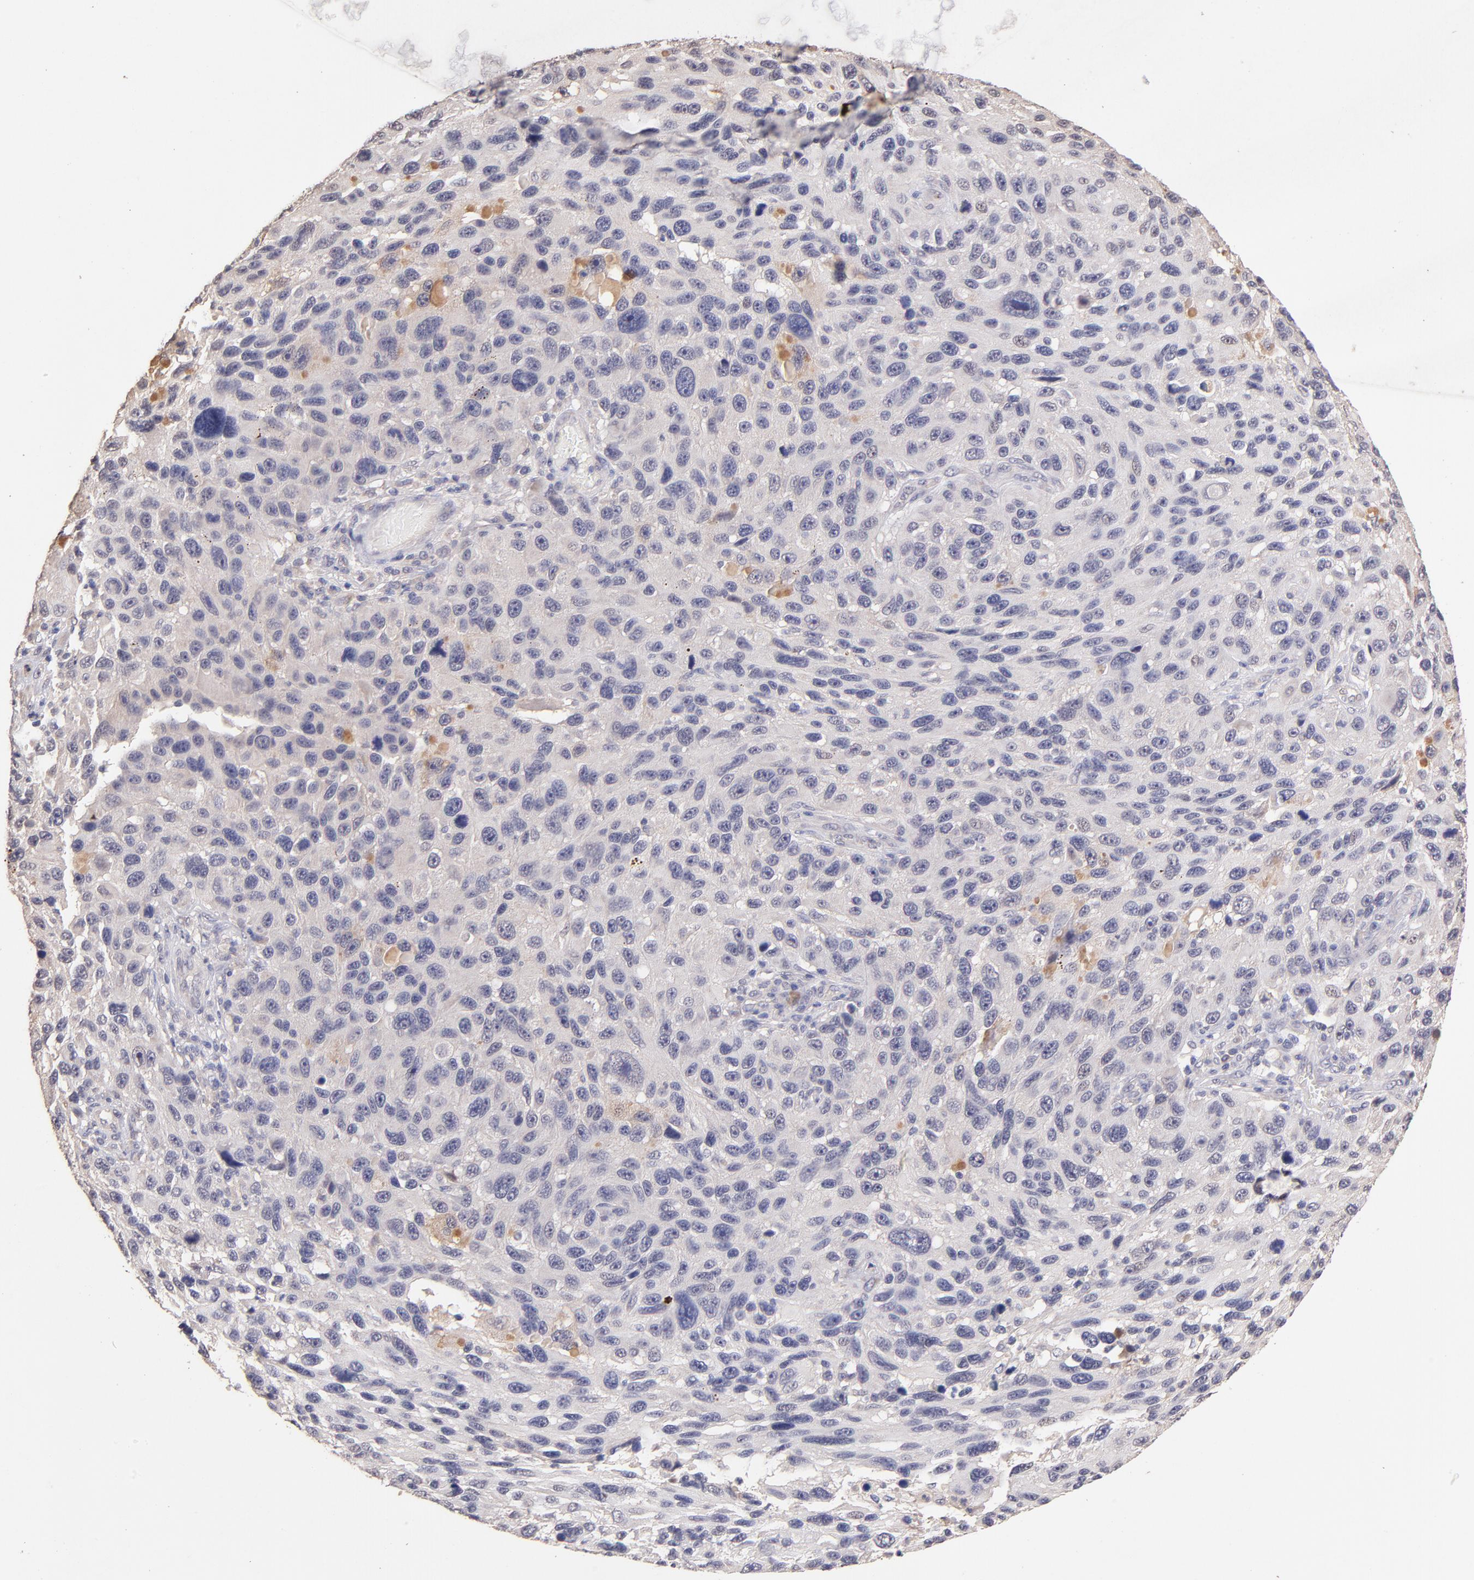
{"staining": {"intensity": "negative", "quantity": "none", "location": "none"}, "tissue": "melanoma", "cell_type": "Tumor cells", "image_type": "cancer", "snomed": [{"axis": "morphology", "description": "Malignant melanoma, NOS"}, {"axis": "topography", "description": "Skin"}], "caption": "This image is of melanoma stained with immunohistochemistry (IHC) to label a protein in brown with the nuclei are counter-stained blue. There is no expression in tumor cells. (DAB immunohistochemistry visualized using brightfield microscopy, high magnification).", "gene": "RNASEL", "patient": {"sex": "male", "age": 53}}